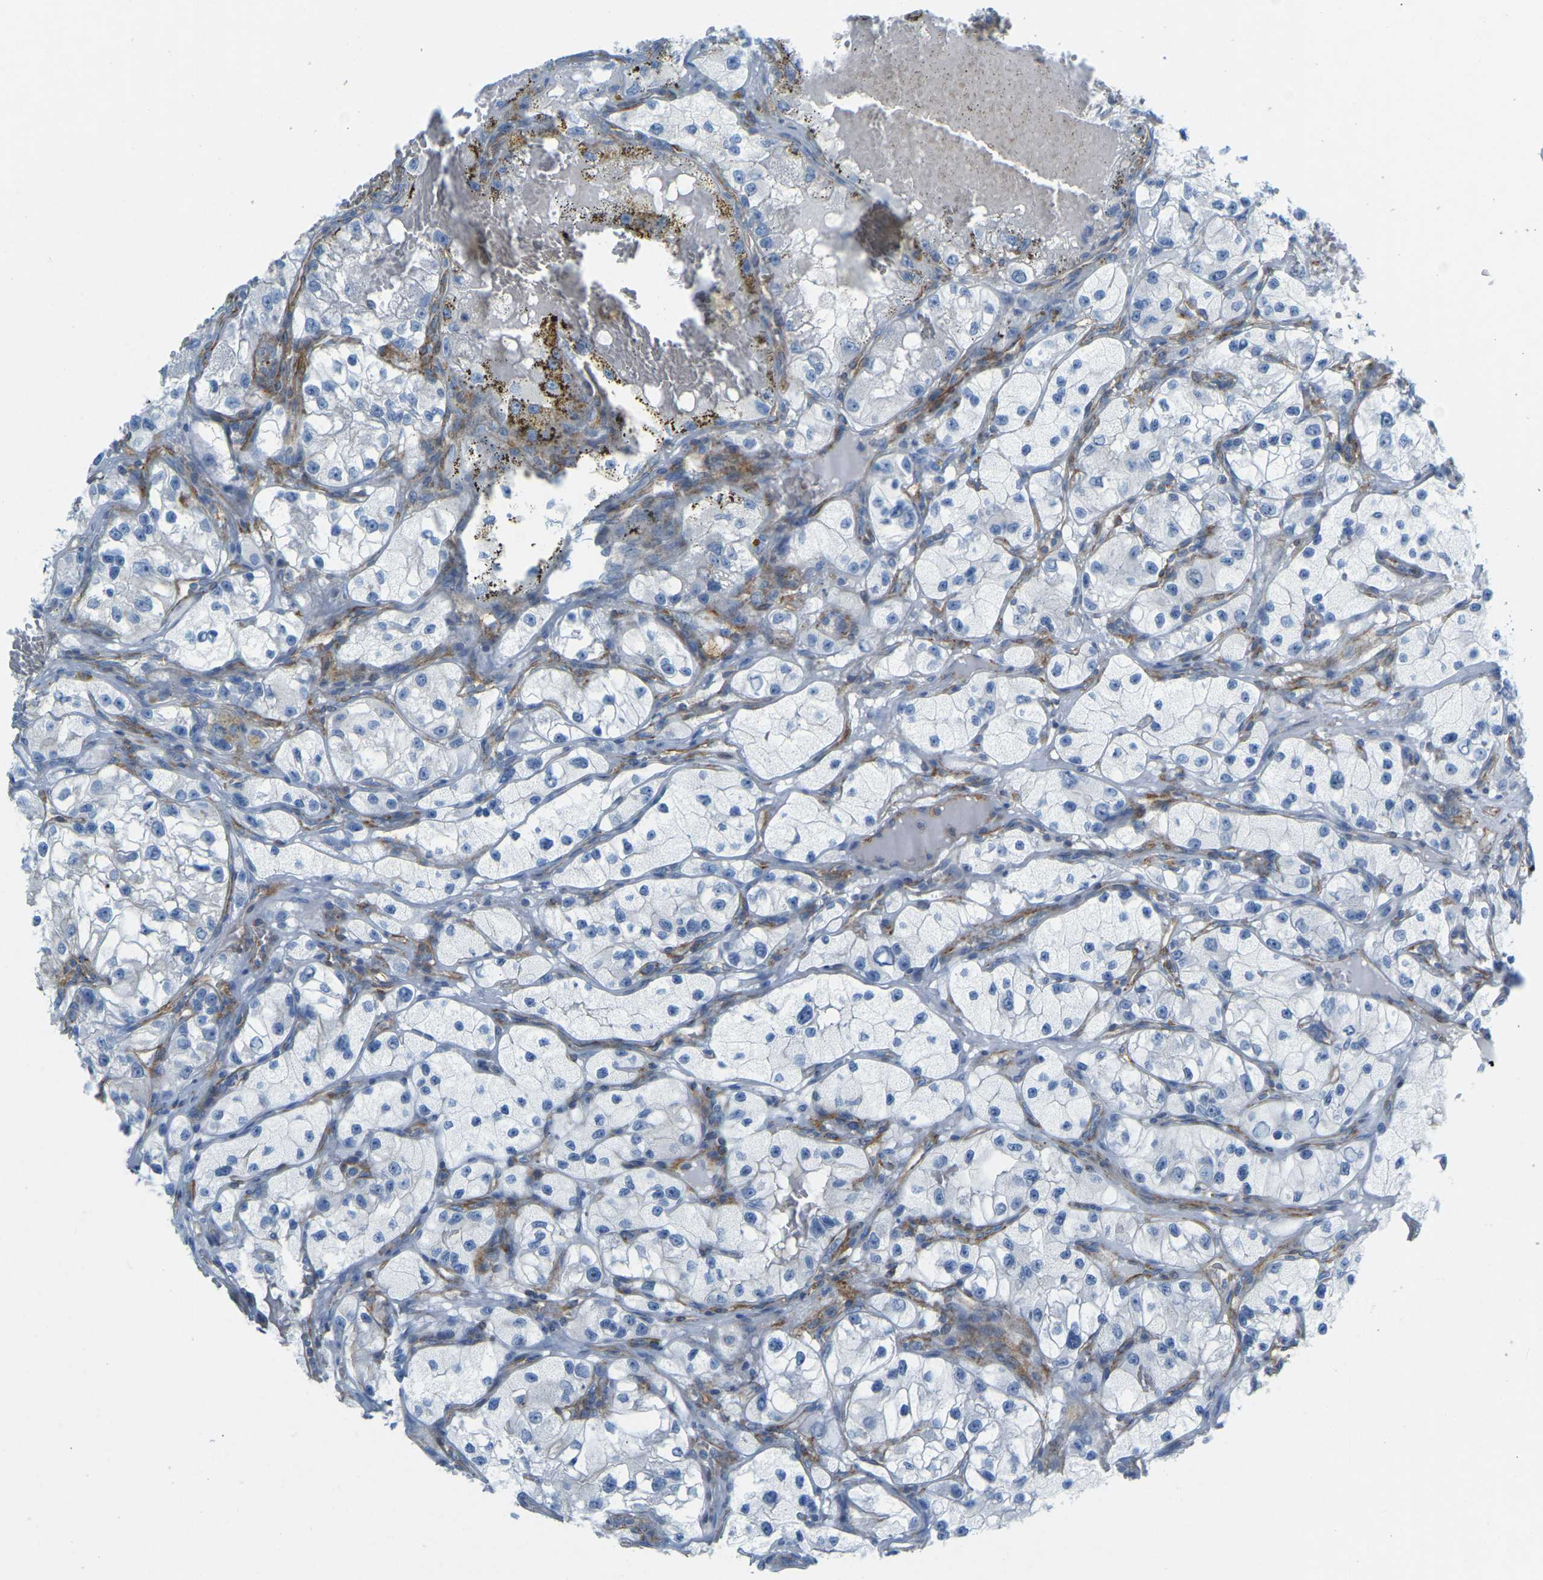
{"staining": {"intensity": "negative", "quantity": "none", "location": "none"}, "tissue": "renal cancer", "cell_type": "Tumor cells", "image_type": "cancer", "snomed": [{"axis": "morphology", "description": "Adenocarcinoma, NOS"}, {"axis": "topography", "description": "Kidney"}], "caption": "This is an immunohistochemistry (IHC) histopathology image of renal cancer (adenocarcinoma). There is no positivity in tumor cells.", "gene": "MYL3", "patient": {"sex": "female", "age": 57}}